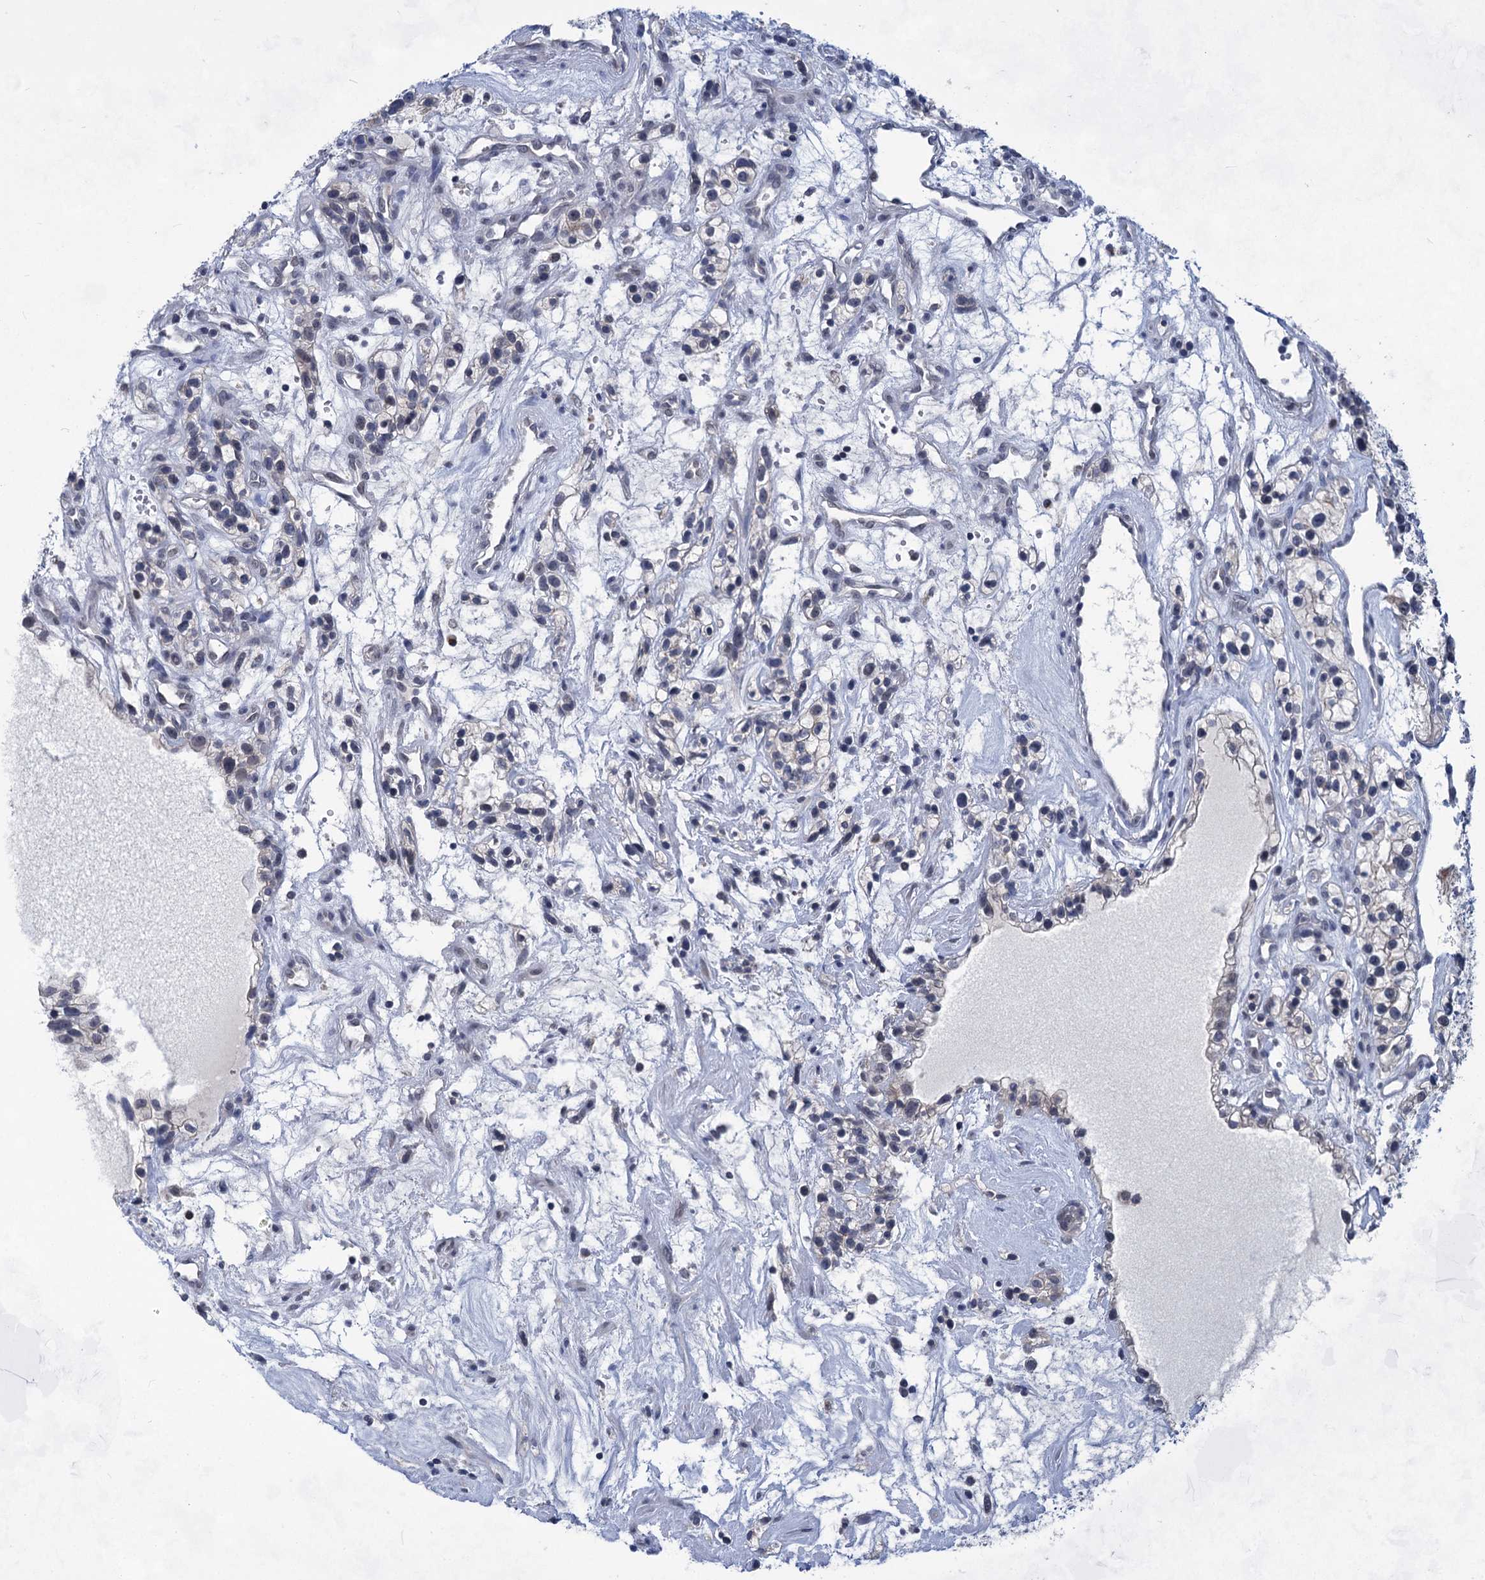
{"staining": {"intensity": "moderate", "quantity": "<25%", "location": "cytoplasmic/membranous"}, "tissue": "renal cancer", "cell_type": "Tumor cells", "image_type": "cancer", "snomed": [{"axis": "morphology", "description": "Adenocarcinoma, NOS"}, {"axis": "topography", "description": "Kidney"}], "caption": "The image reveals immunohistochemical staining of renal cancer. There is moderate cytoplasmic/membranous expression is present in about <25% of tumor cells.", "gene": "TTC17", "patient": {"sex": "female", "age": 57}}